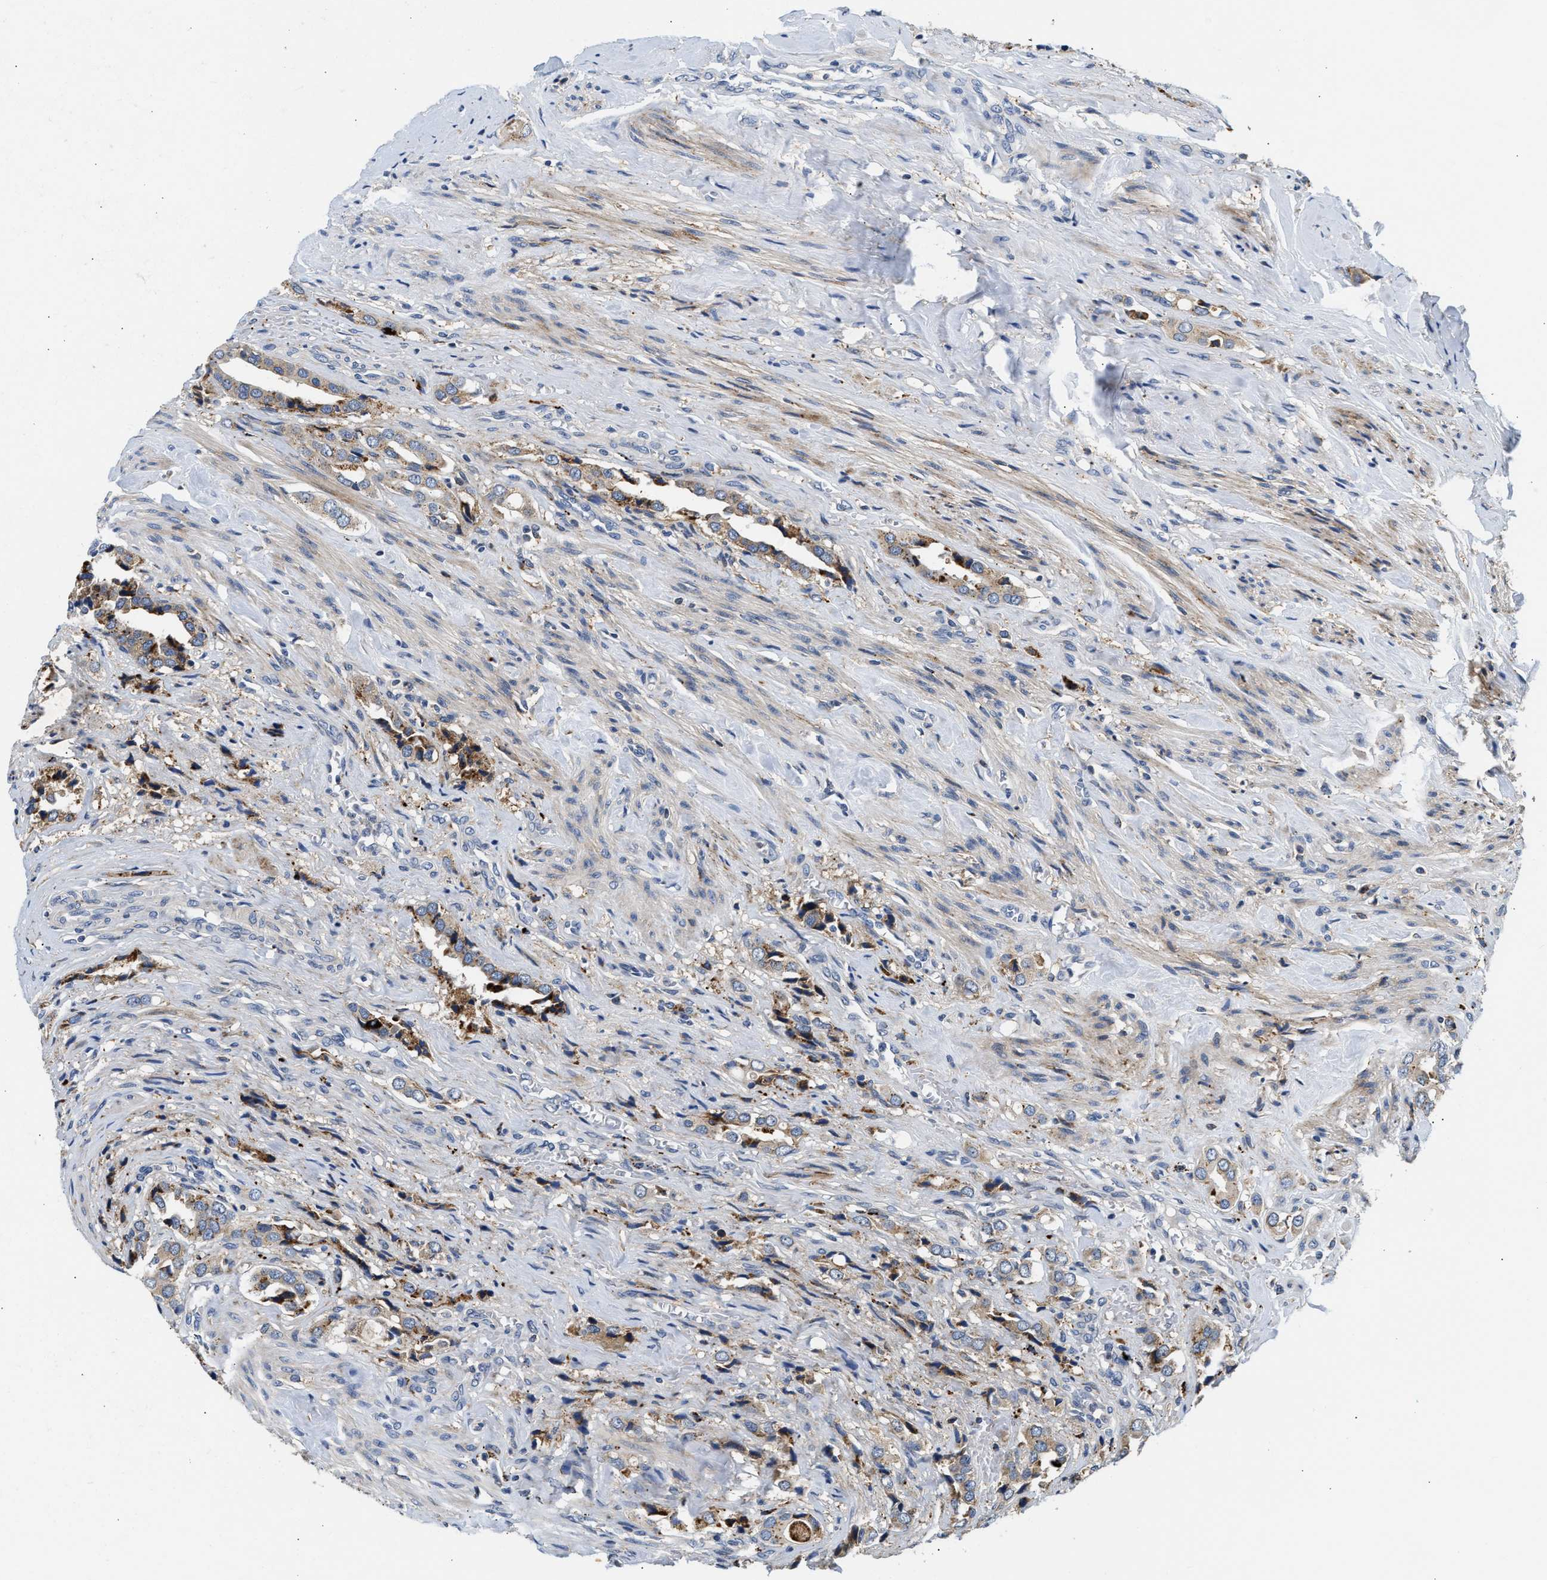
{"staining": {"intensity": "moderate", "quantity": "<25%", "location": "cytoplasmic/membranous"}, "tissue": "prostate cancer", "cell_type": "Tumor cells", "image_type": "cancer", "snomed": [{"axis": "morphology", "description": "Adenocarcinoma, High grade"}, {"axis": "topography", "description": "Prostate"}], "caption": "Human high-grade adenocarcinoma (prostate) stained with a brown dye demonstrates moderate cytoplasmic/membranous positive expression in about <25% of tumor cells.", "gene": "AMZ1", "patient": {"sex": "male", "age": 52}}